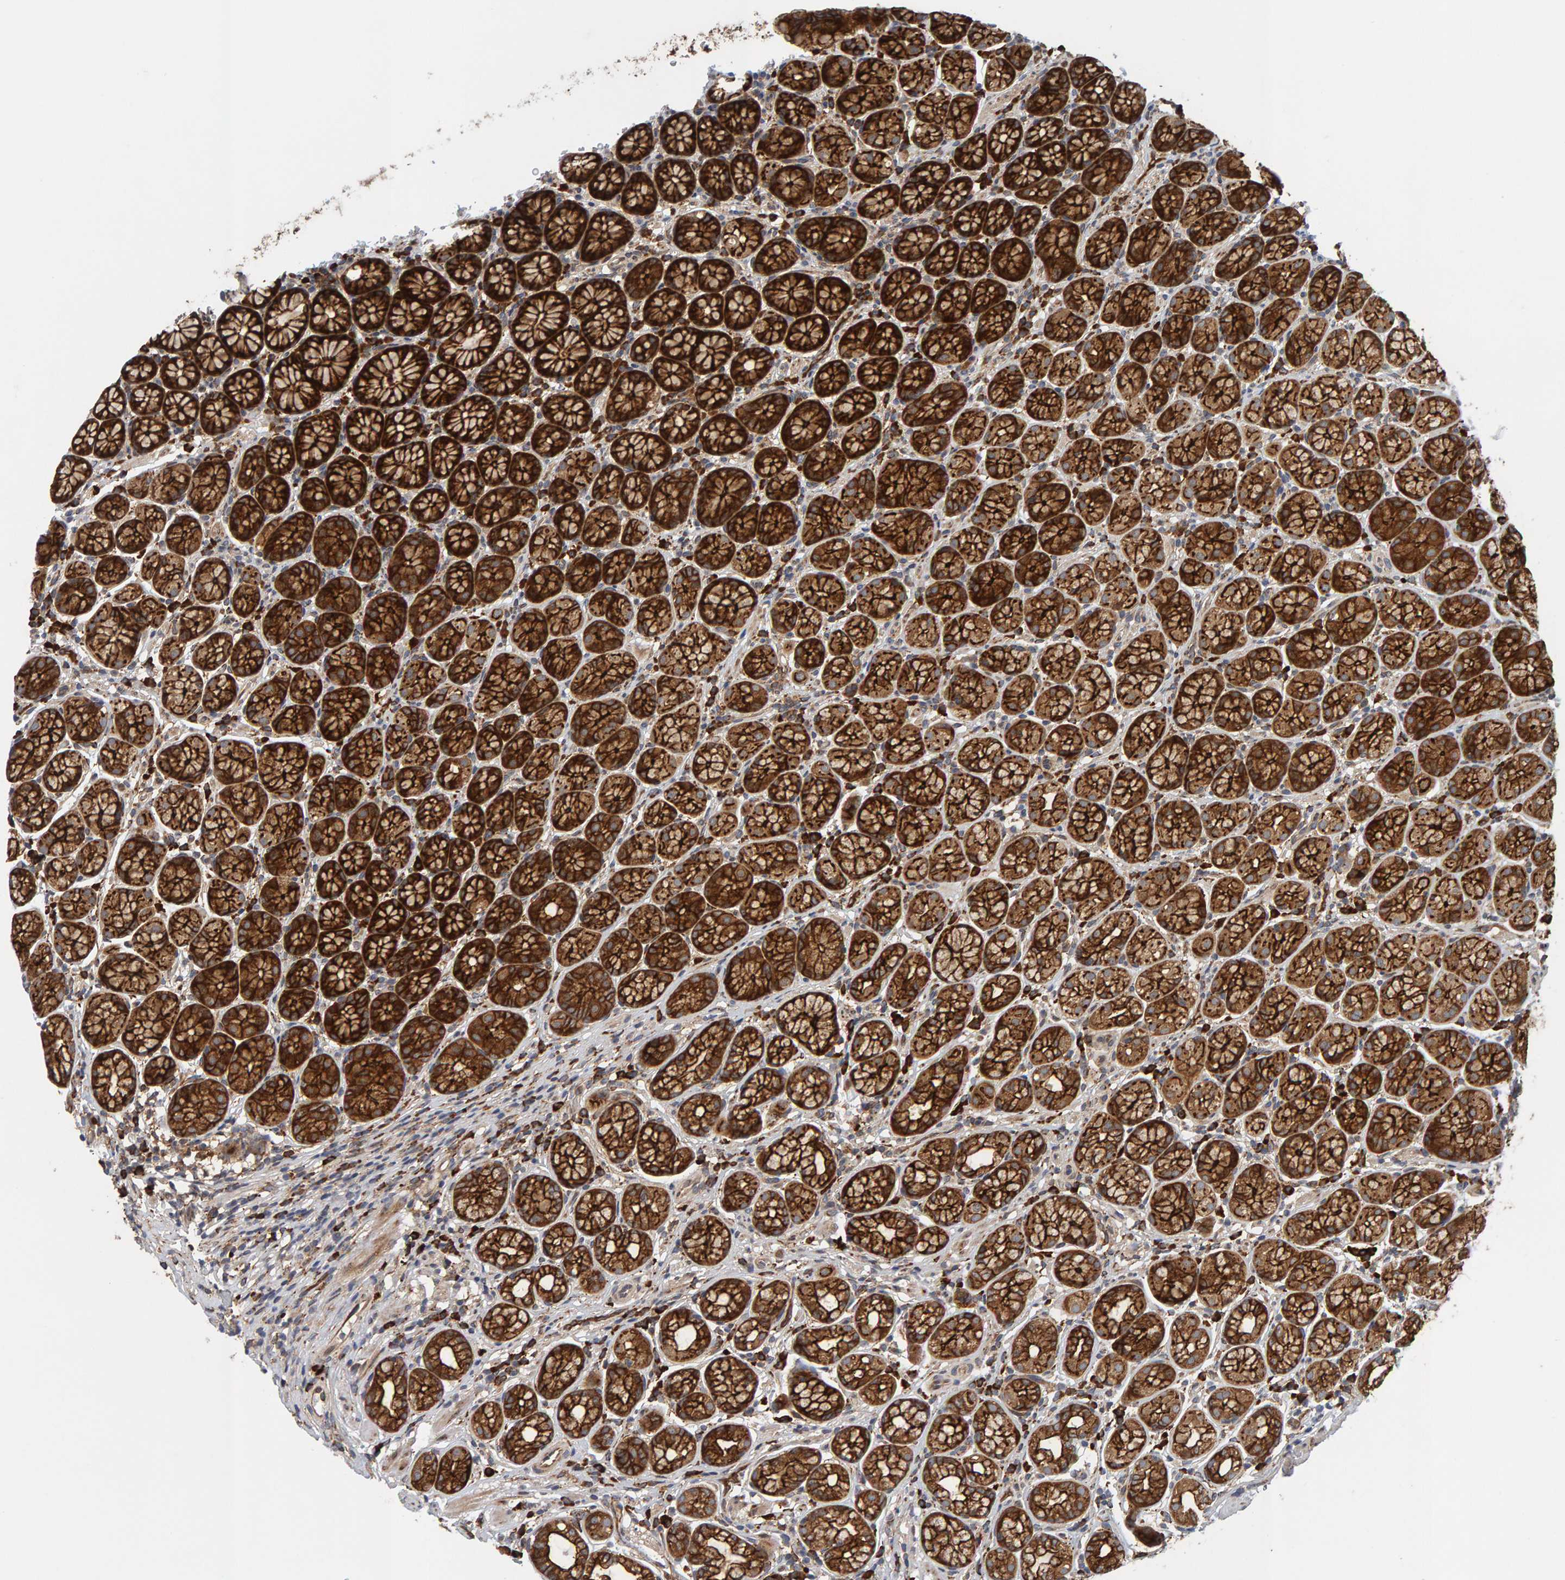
{"staining": {"intensity": "strong", "quantity": ">75%", "location": "cytoplasmic/membranous"}, "tissue": "stomach", "cell_type": "Glandular cells", "image_type": "normal", "snomed": [{"axis": "morphology", "description": "Normal tissue, NOS"}, {"axis": "topography", "description": "Stomach"}], "caption": "This photomicrograph exhibits immunohistochemistry staining of benign human stomach, with high strong cytoplasmic/membranous expression in about >75% of glandular cells.", "gene": "BAIAP2", "patient": {"sex": "male", "age": 42}}